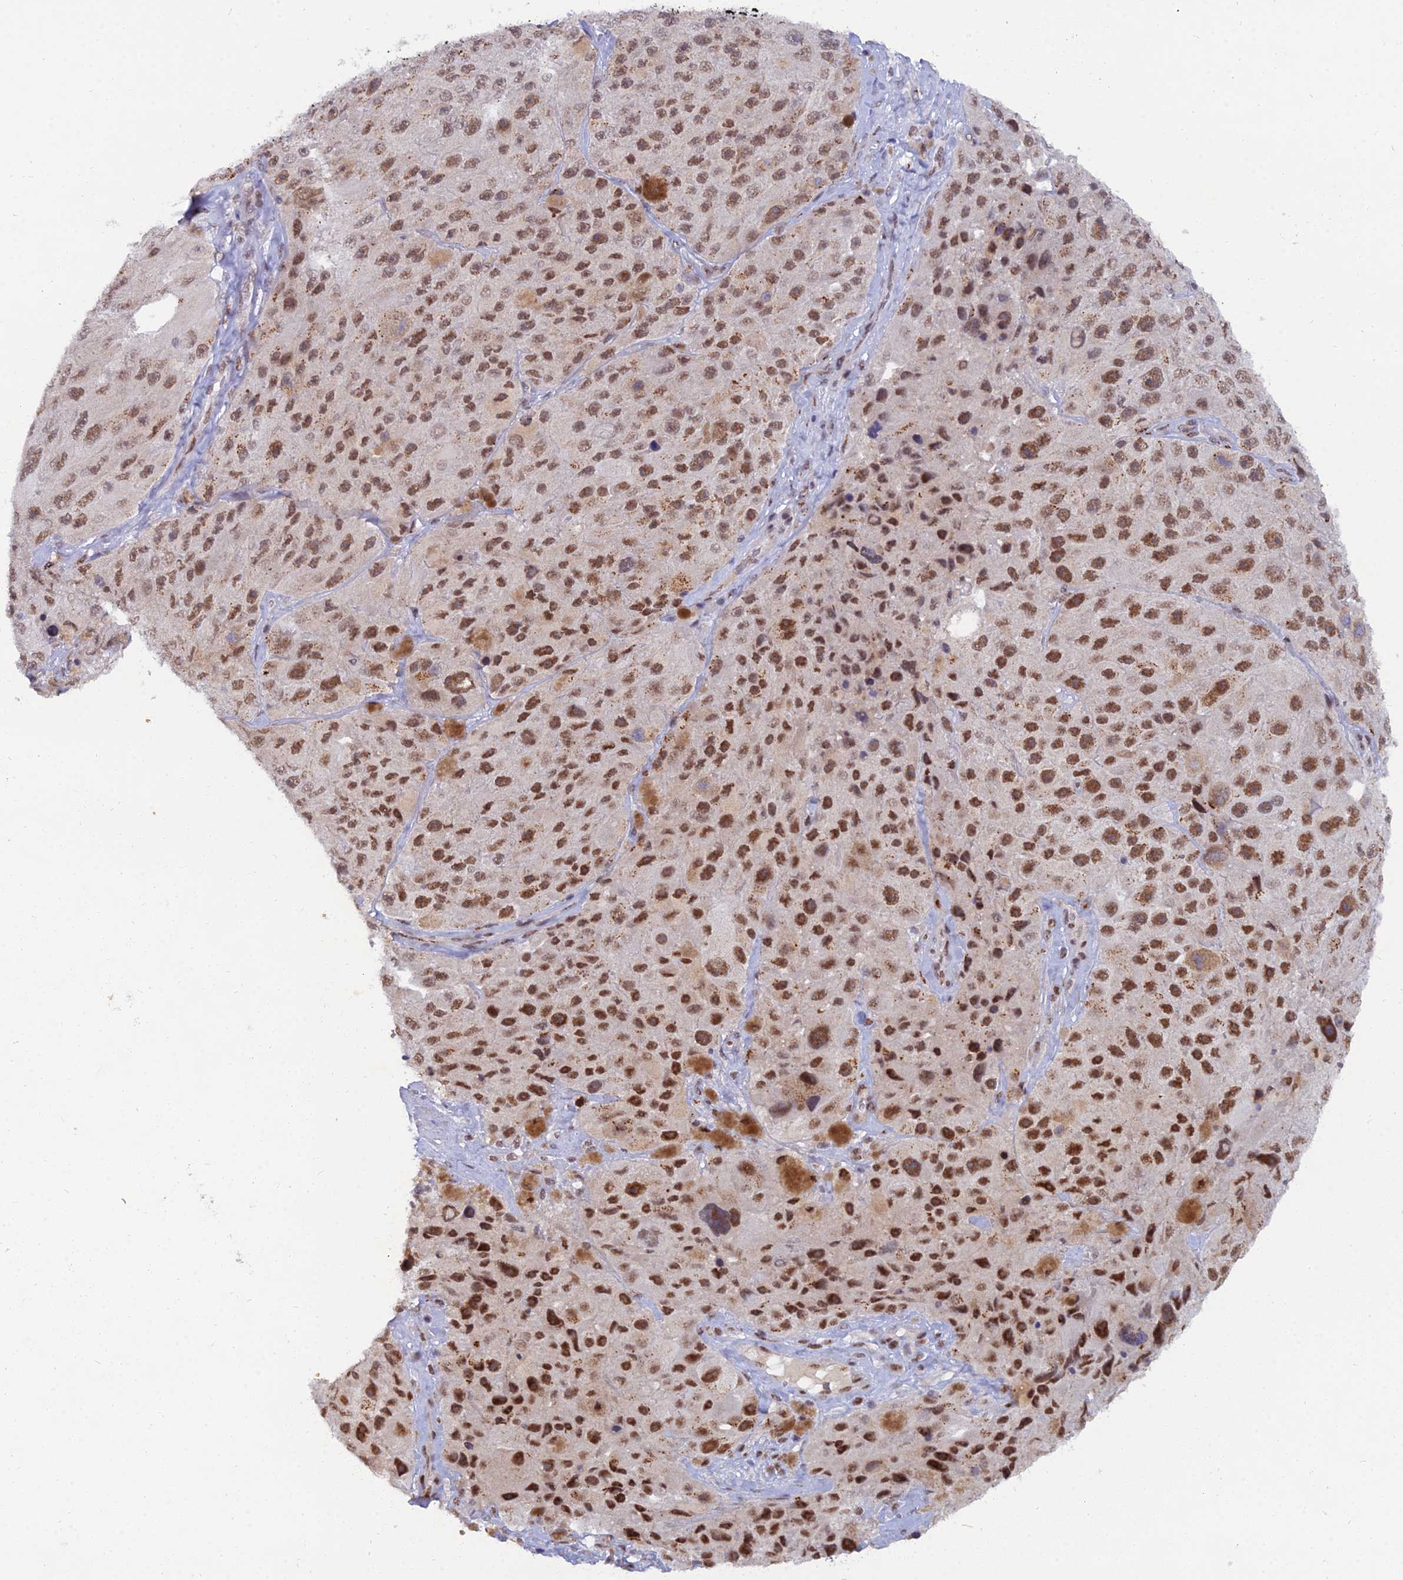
{"staining": {"intensity": "strong", "quantity": ">75%", "location": "cytoplasmic/membranous,nuclear"}, "tissue": "melanoma", "cell_type": "Tumor cells", "image_type": "cancer", "snomed": [{"axis": "morphology", "description": "Malignant melanoma, Metastatic site"}, {"axis": "topography", "description": "Lymph node"}], "caption": "The micrograph shows immunohistochemical staining of melanoma. There is strong cytoplasmic/membranous and nuclear staining is seen in about >75% of tumor cells.", "gene": "THOC3", "patient": {"sex": "male", "age": 62}}